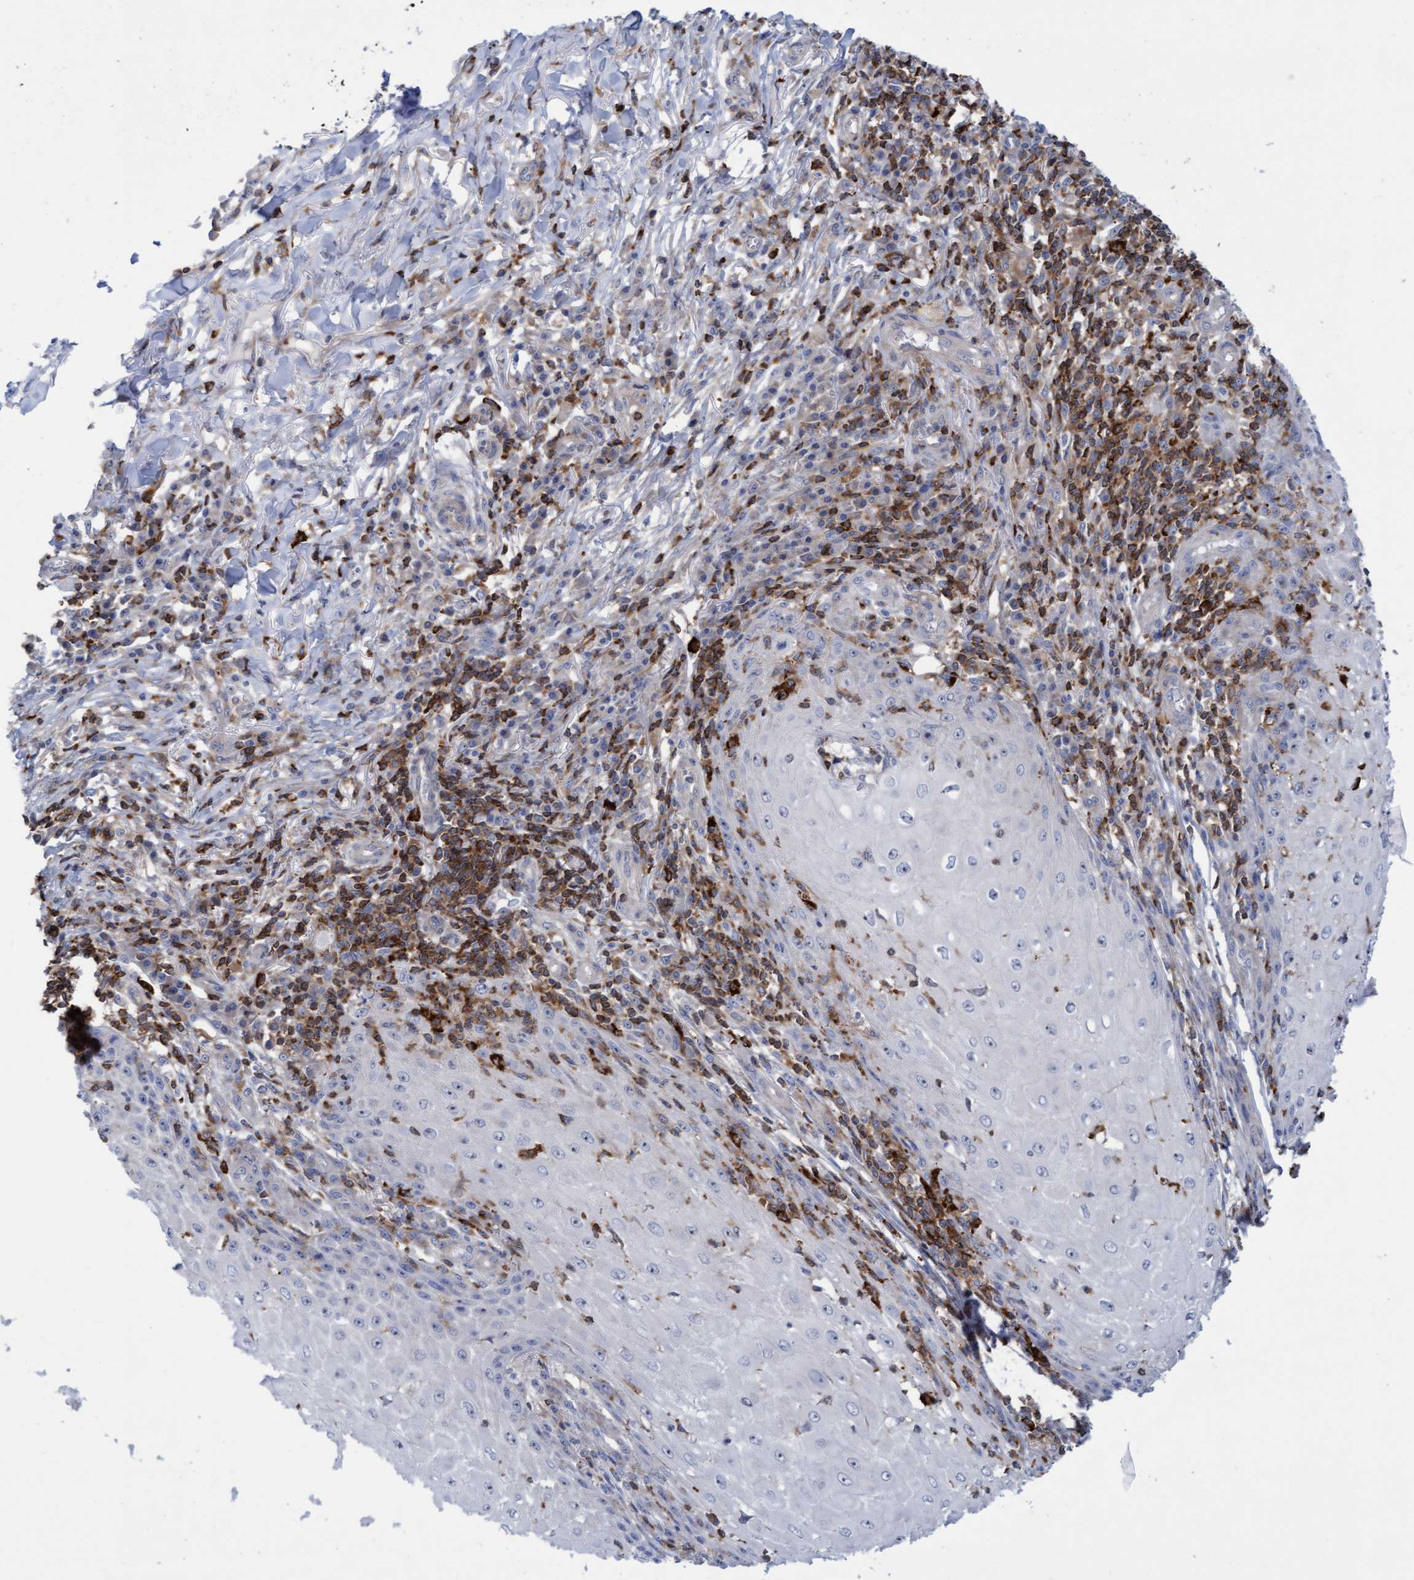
{"staining": {"intensity": "negative", "quantity": "none", "location": "none"}, "tissue": "skin cancer", "cell_type": "Tumor cells", "image_type": "cancer", "snomed": [{"axis": "morphology", "description": "Squamous cell carcinoma, NOS"}, {"axis": "topography", "description": "Skin"}], "caption": "Protein analysis of squamous cell carcinoma (skin) reveals no significant expression in tumor cells.", "gene": "FNBP1", "patient": {"sex": "female", "age": 73}}